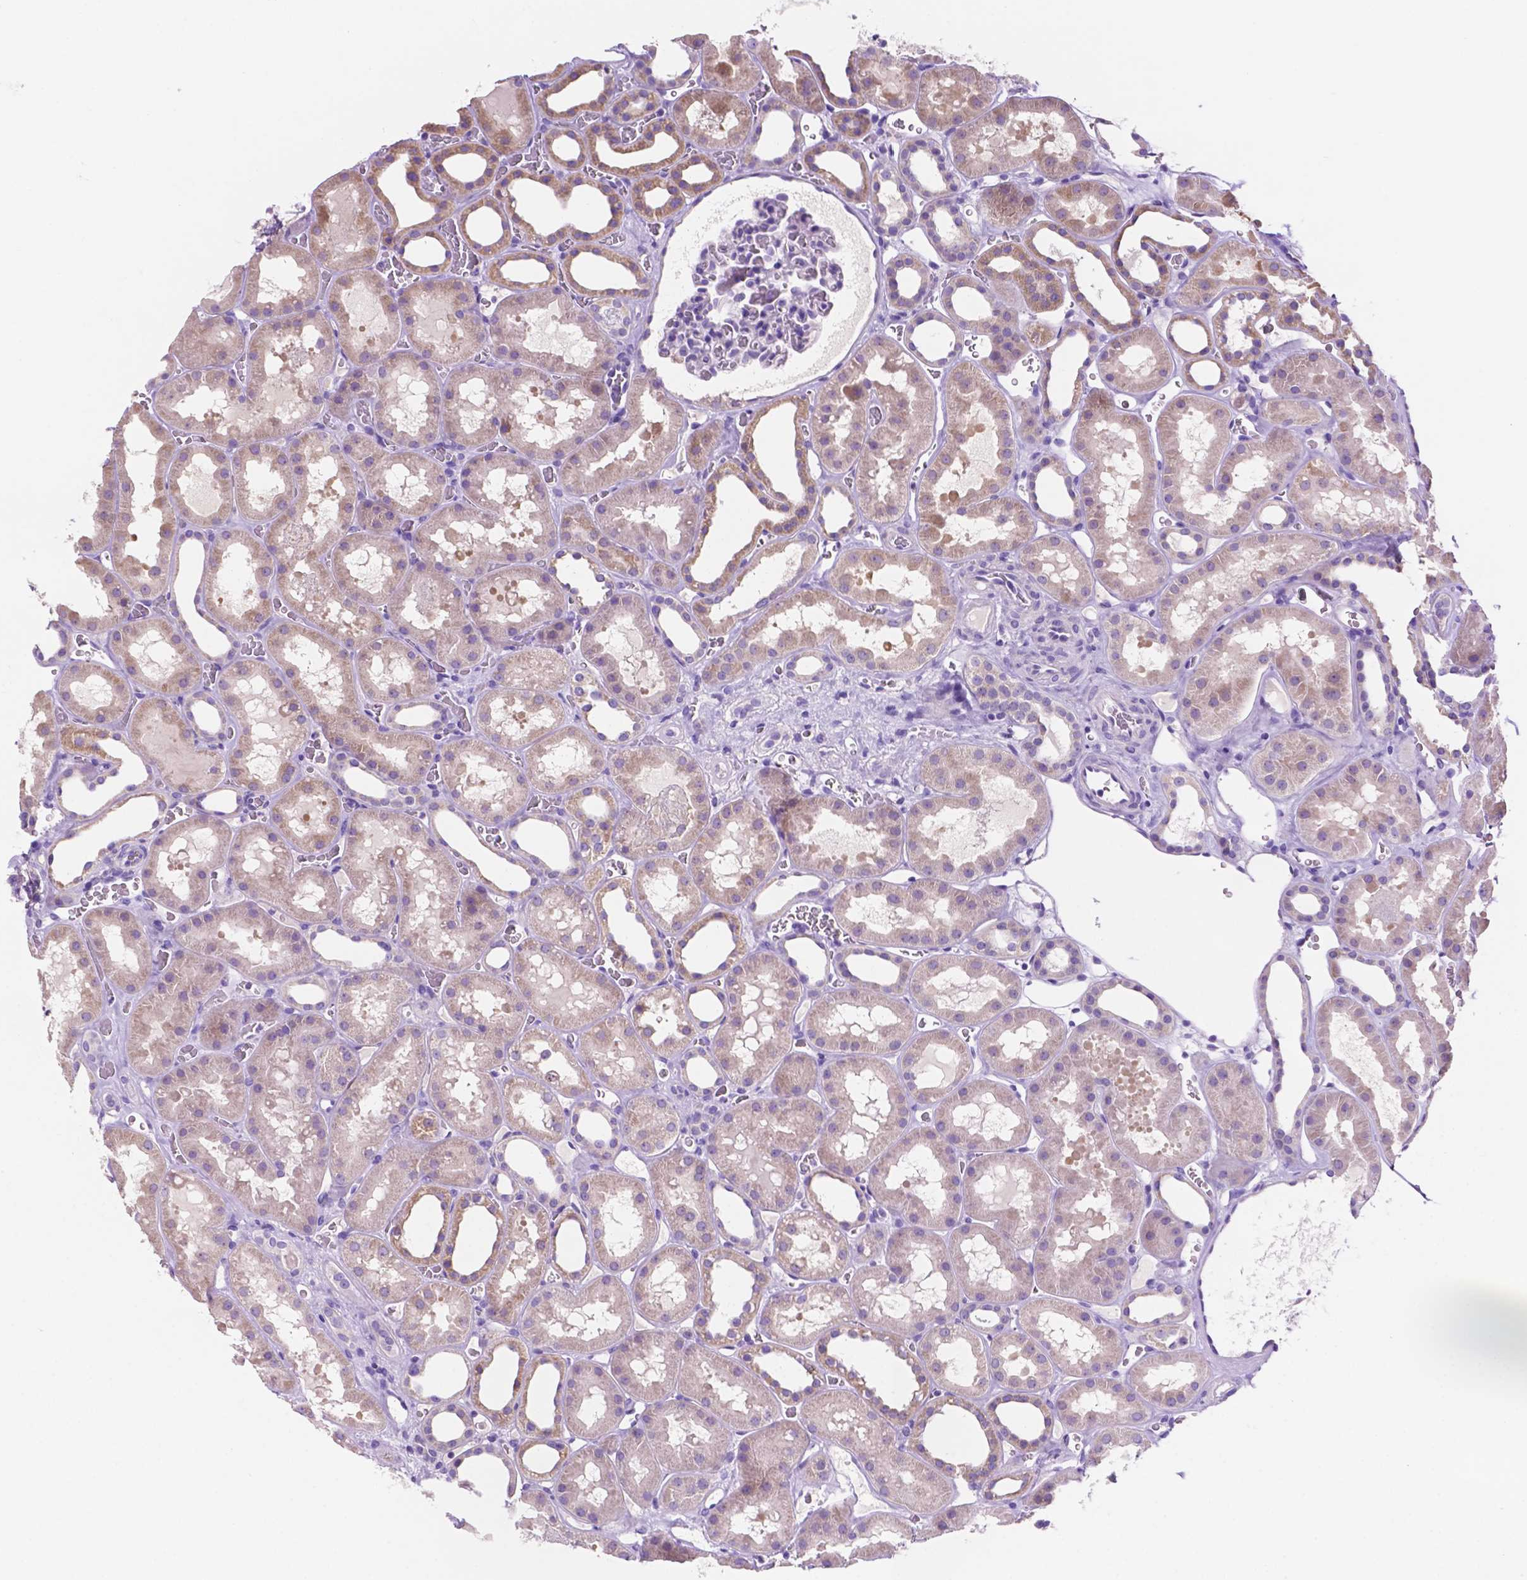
{"staining": {"intensity": "negative", "quantity": "none", "location": "none"}, "tissue": "kidney", "cell_type": "Cells in glomeruli", "image_type": "normal", "snomed": [{"axis": "morphology", "description": "Normal tissue, NOS"}, {"axis": "topography", "description": "Kidney"}], "caption": "Immunohistochemistry image of unremarkable kidney: human kidney stained with DAB displays no significant protein expression in cells in glomeruli.", "gene": "CEACAM7", "patient": {"sex": "female", "age": 41}}